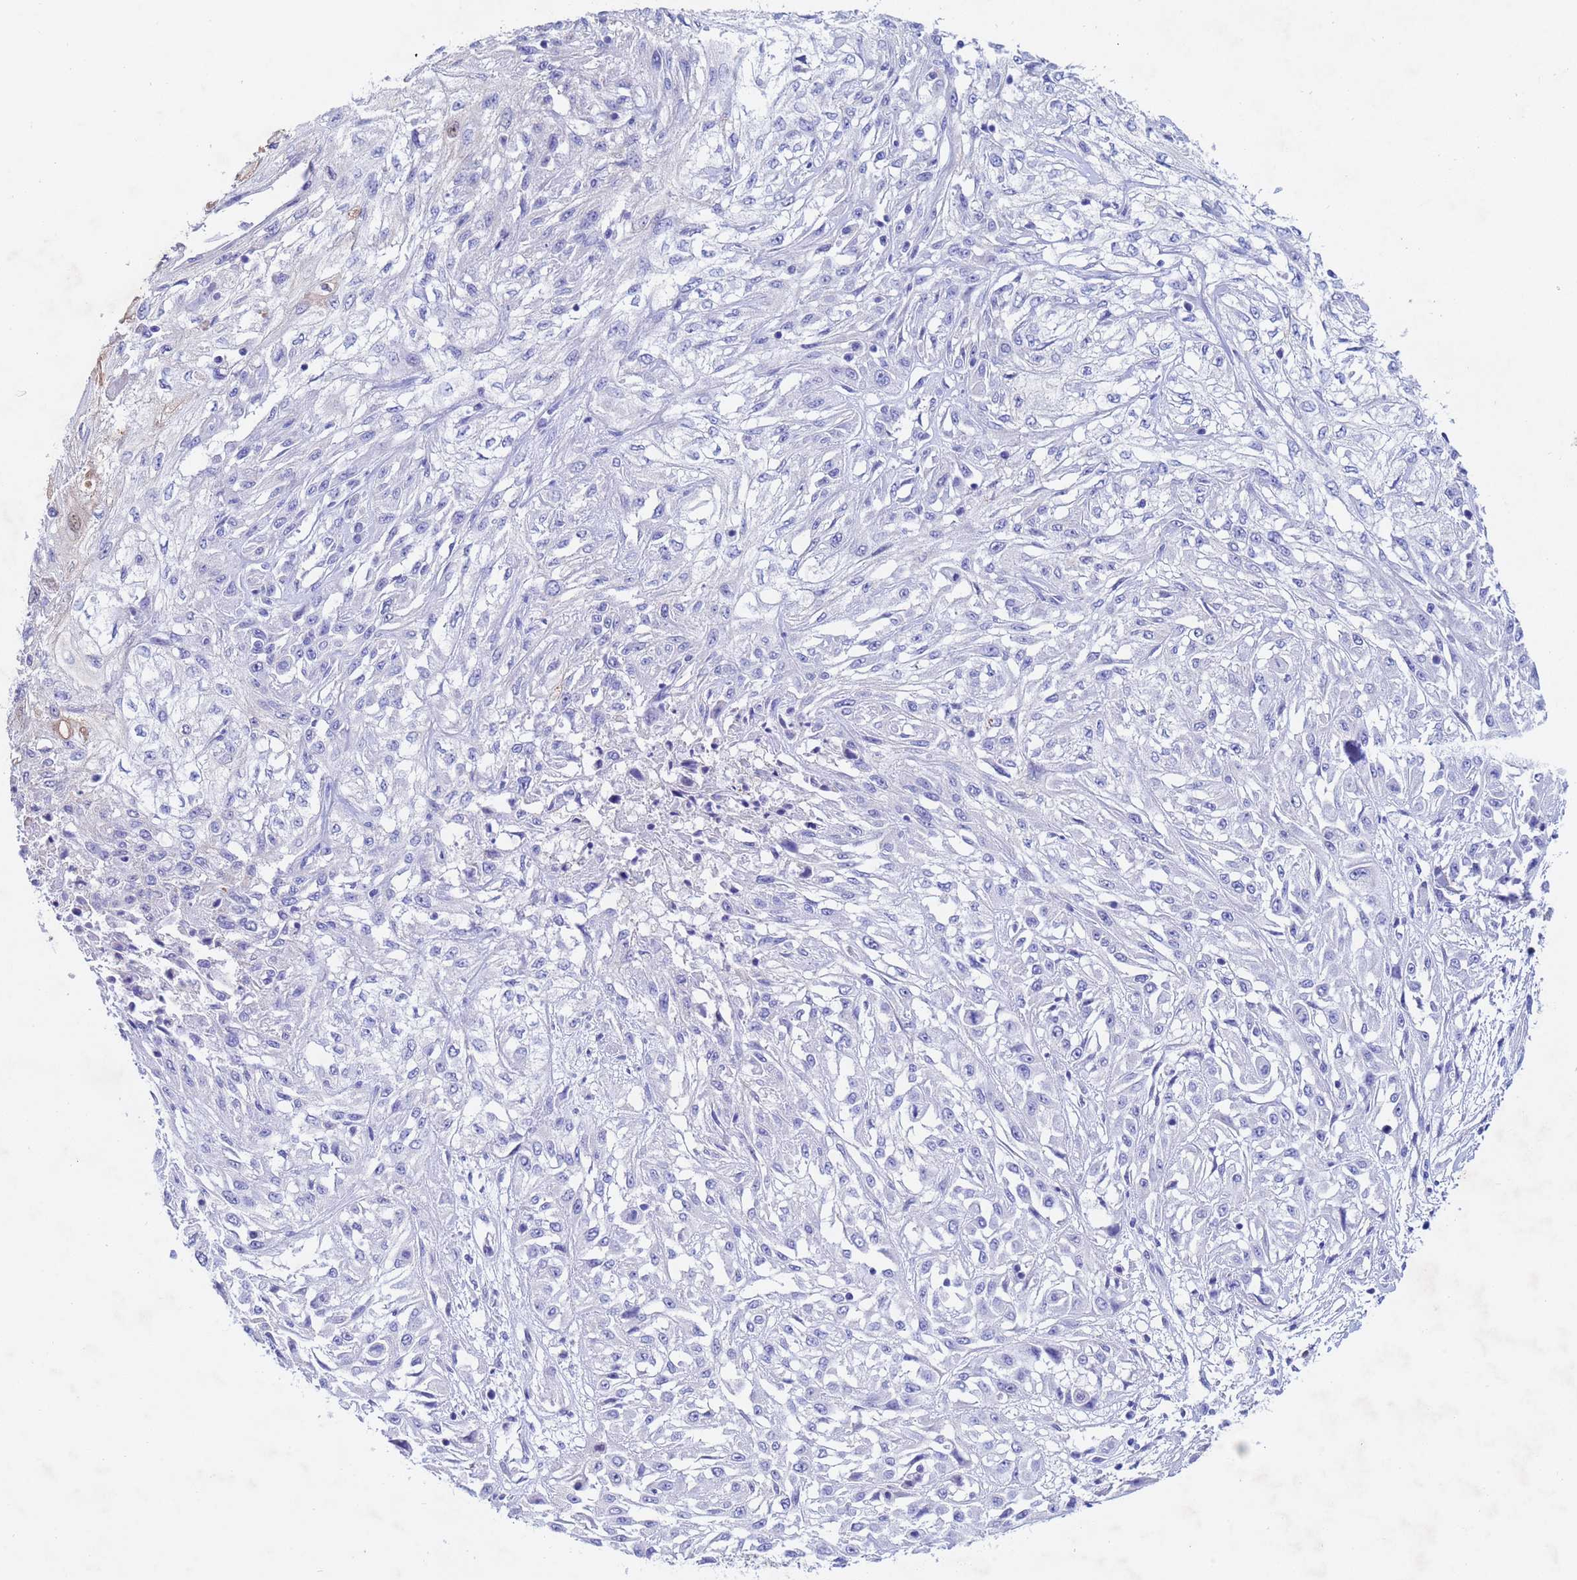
{"staining": {"intensity": "negative", "quantity": "none", "location": "none"}, "tissue": "skin cancer", "cell_type": "Tumor cells", "image_type": "cancer", "snomed": [{"axis": "morphology", "description": "Squamous cell carcinoma, NOS"}, {"axis": "morphology", "description": "Squamous cell carcinoma, metastatic, NOS"}, {"axis": "topography", "description": "Skin"}, {"axis": "topography", "description": "Lymph node"}], "caption": "Immunohistochemistry micrograph of neoplastic tissue: human skin cancer stained with DAB displays no significant protein staining in tumor cells.", "gene": "CSTB", "patient": {"sex": "male", "age": 75}}